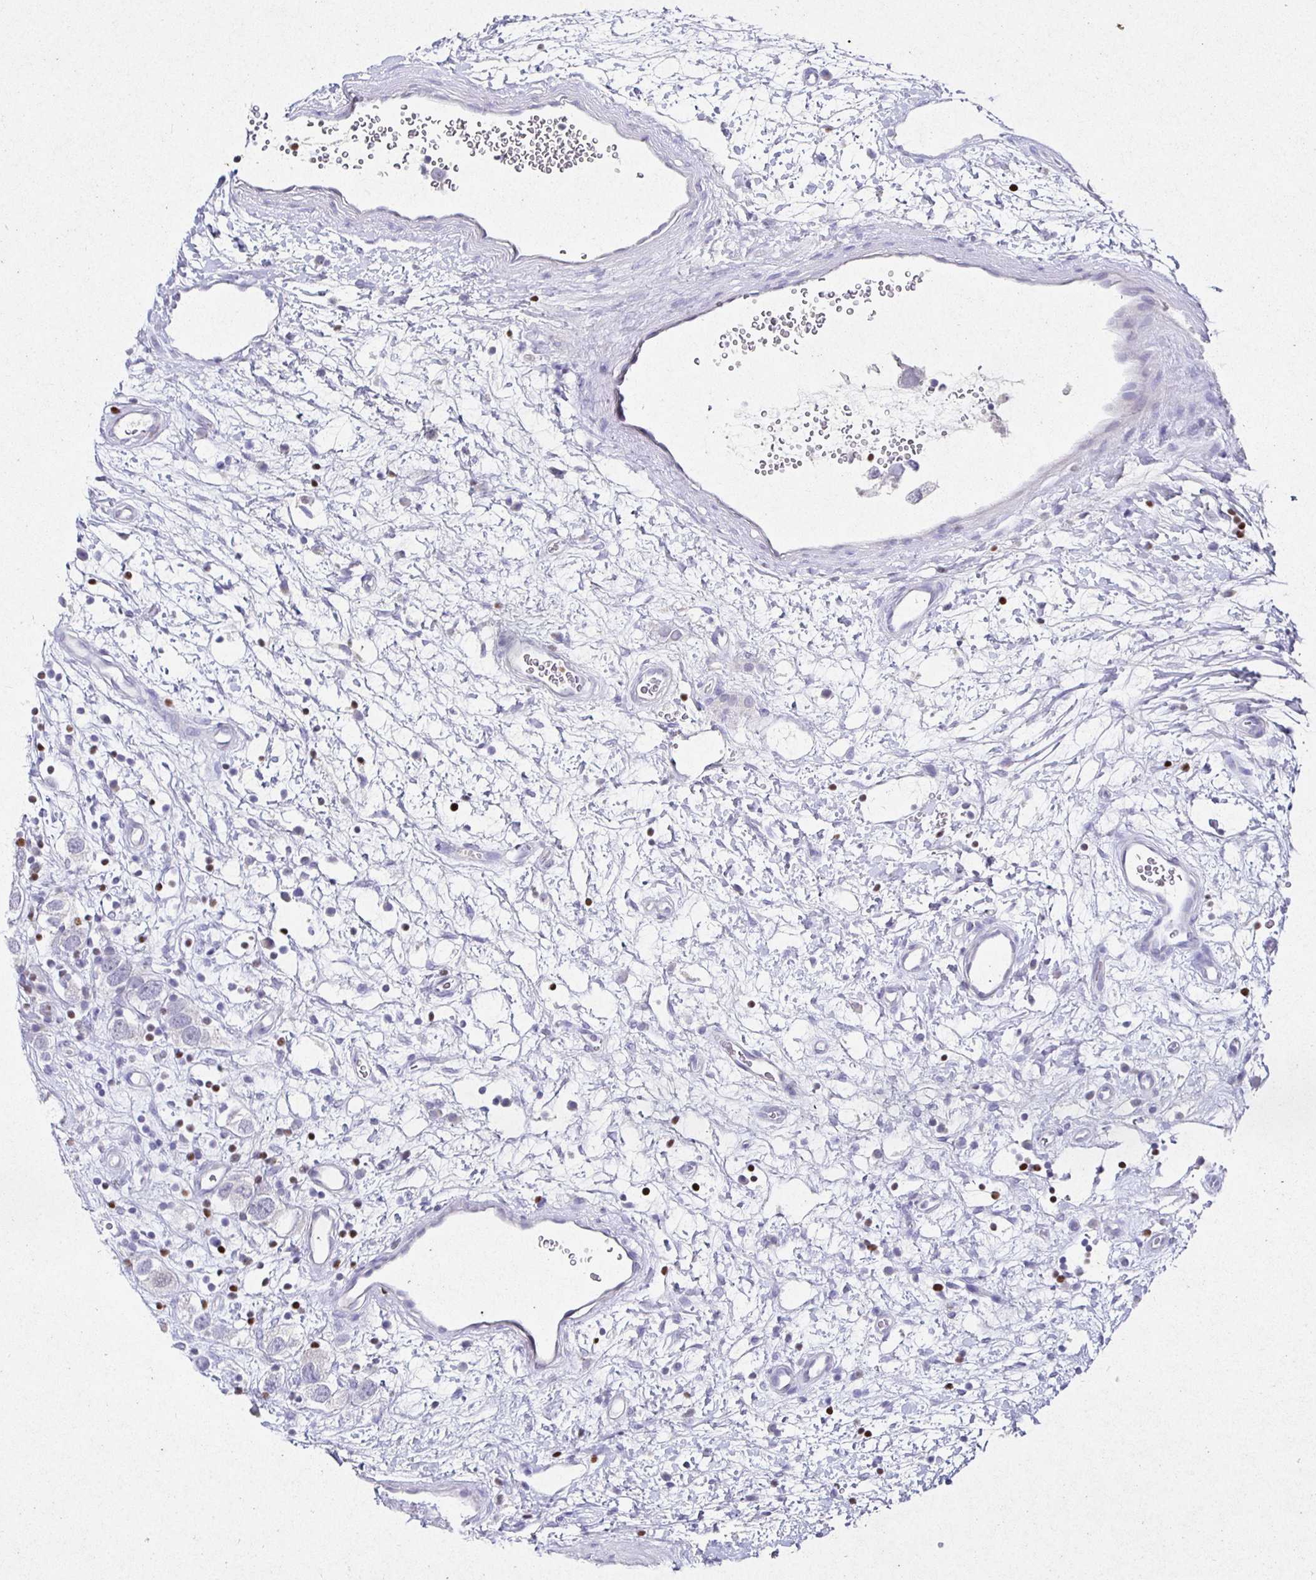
{"staining": {"intensity": "negative", "quantity": "none", "location": "none"}, "tissue": "testis cancer", "cell_type": "Tumor cells", "image_type": "cancer", "snomed": [{"axis": "morphology", "description": "Seminoma, NOS"}, {"axis": "topography", "description": "Testis"}], "caption": "This is a micrograph of IHC staining of testis cancer, which shows no expression in tumor cells. Brightfield microscopy of immunohistochemistry stained with DAB (3,3'-diaminobenzidine) (brown) and hematoxylin (blue), captured at high magnification.", "gene": "SATB1", "patient": {"sex": "male", "age": 26}}